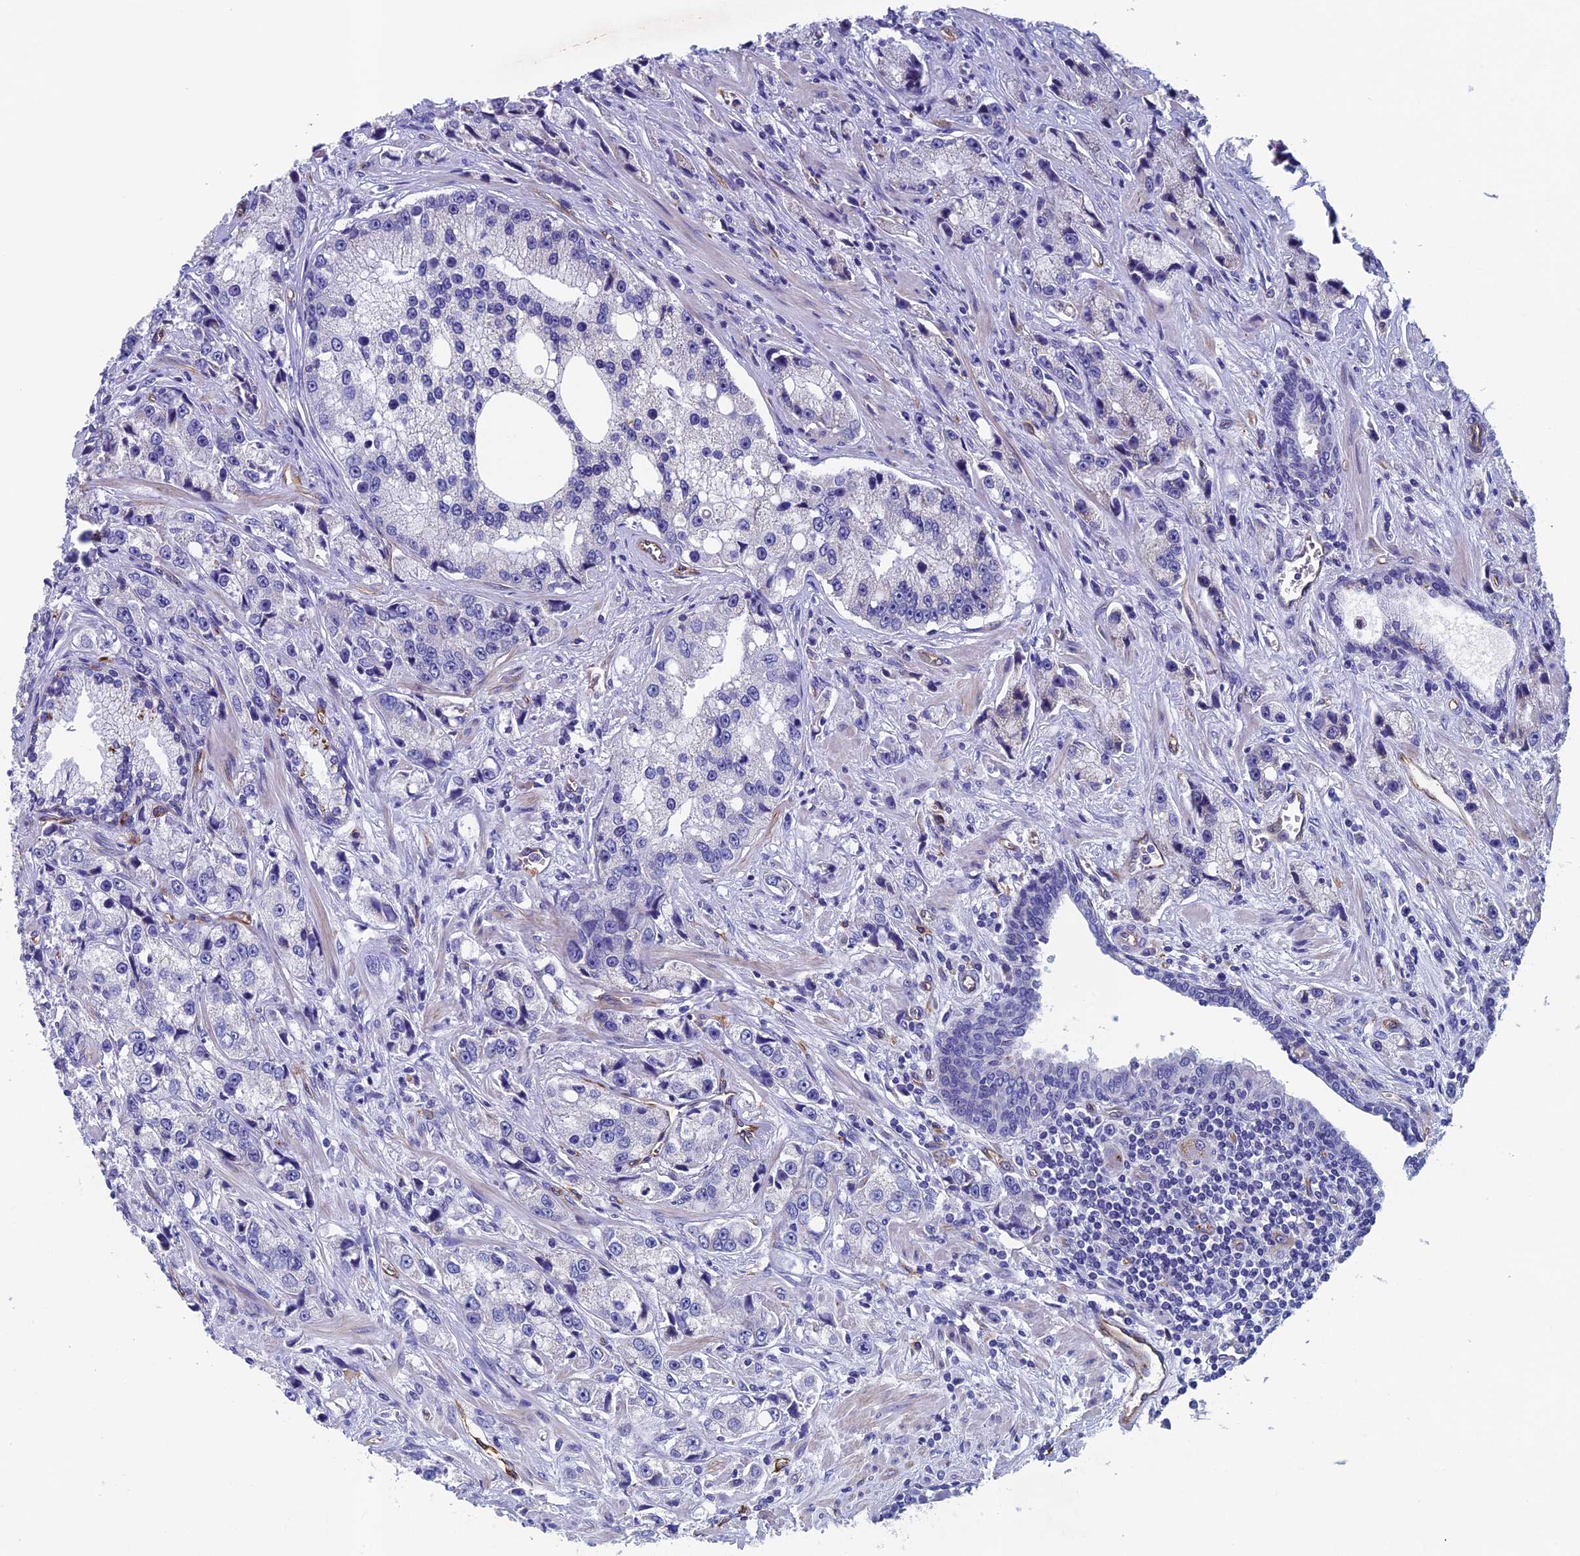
{"staining": {"intensity": "negative", "quantity": "none", "location": "none"}, "tissue": "prostate cancer", "cell_type": "Tumor cells", "image_type": "cancer", "snomed": [{"axis": "morphology", "description": "Adenocarcinoma, High grade"}, {"axis": "topography", "description": "Prostate"}], "caption": "Histopathology image shows no protein positivity in tumor cells of adenocarcinoma (high-grade) (prostate) tissue.", "gene": "INSYN1", "patient": {"sex": "male", "age": 74}}